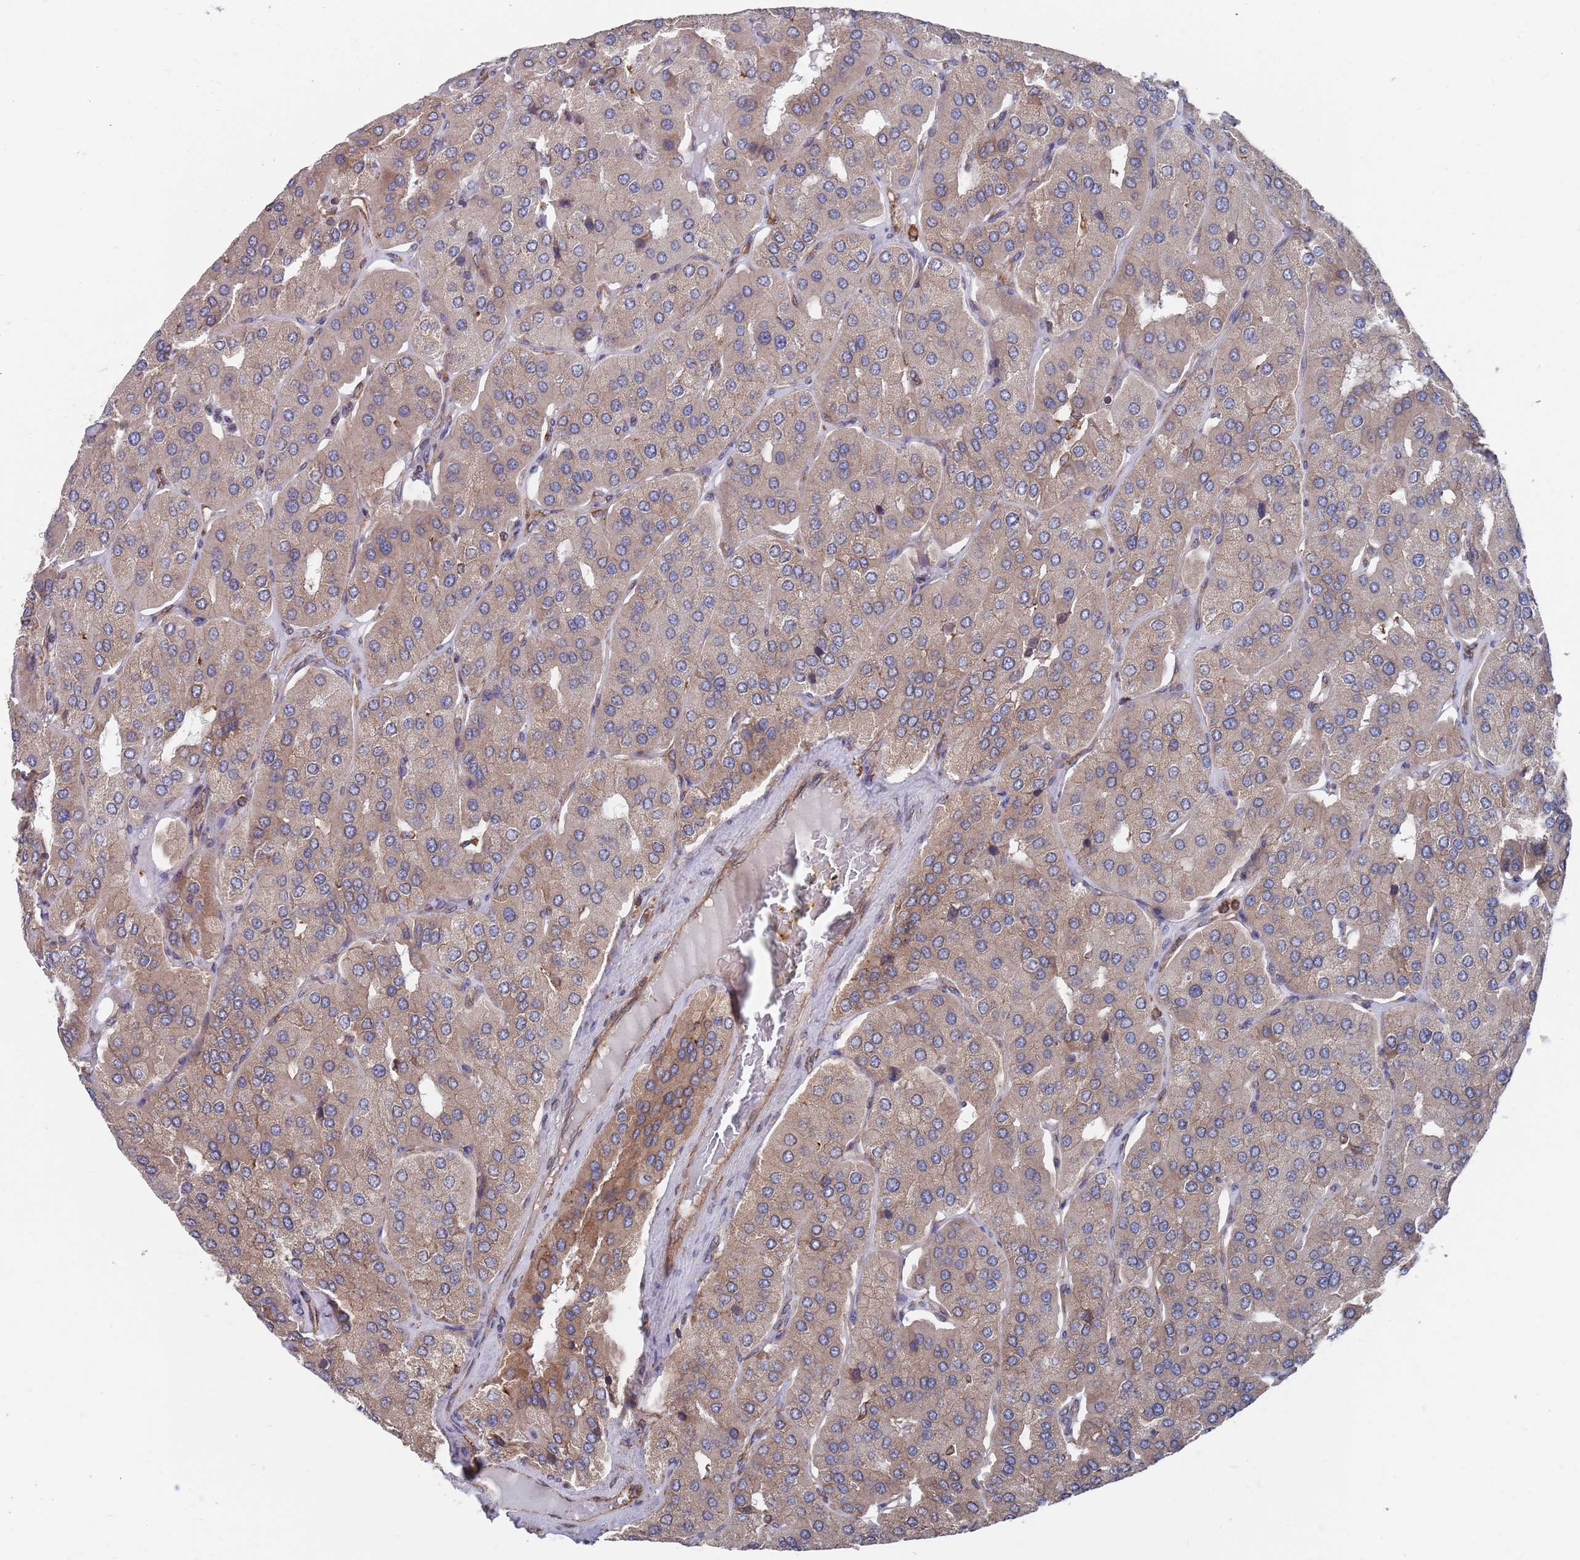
{"staining": {"intensity": "moderate", "quantity": "<25%", "location": "cytoplasmic/membranous"}, "tissue": "parathyroid gland", "cell_type": "Glandular cells", "image_type": "normal", "snomed": [{"axis": "morphology", "description": "Normal tissue, NOS"}, {"axis": "morphology", "description": "Adenoma, NOS"}, {"axis": "topography", "description": "Parathyroid gland"}], "caption": "Protein staining of benign parathyroid gland exhibits moderate cytoplasmic/membranous expression in approximately <25% of glandular cells.", "gene": "GID8", "patient": {"sex": "female", "age": 86}}